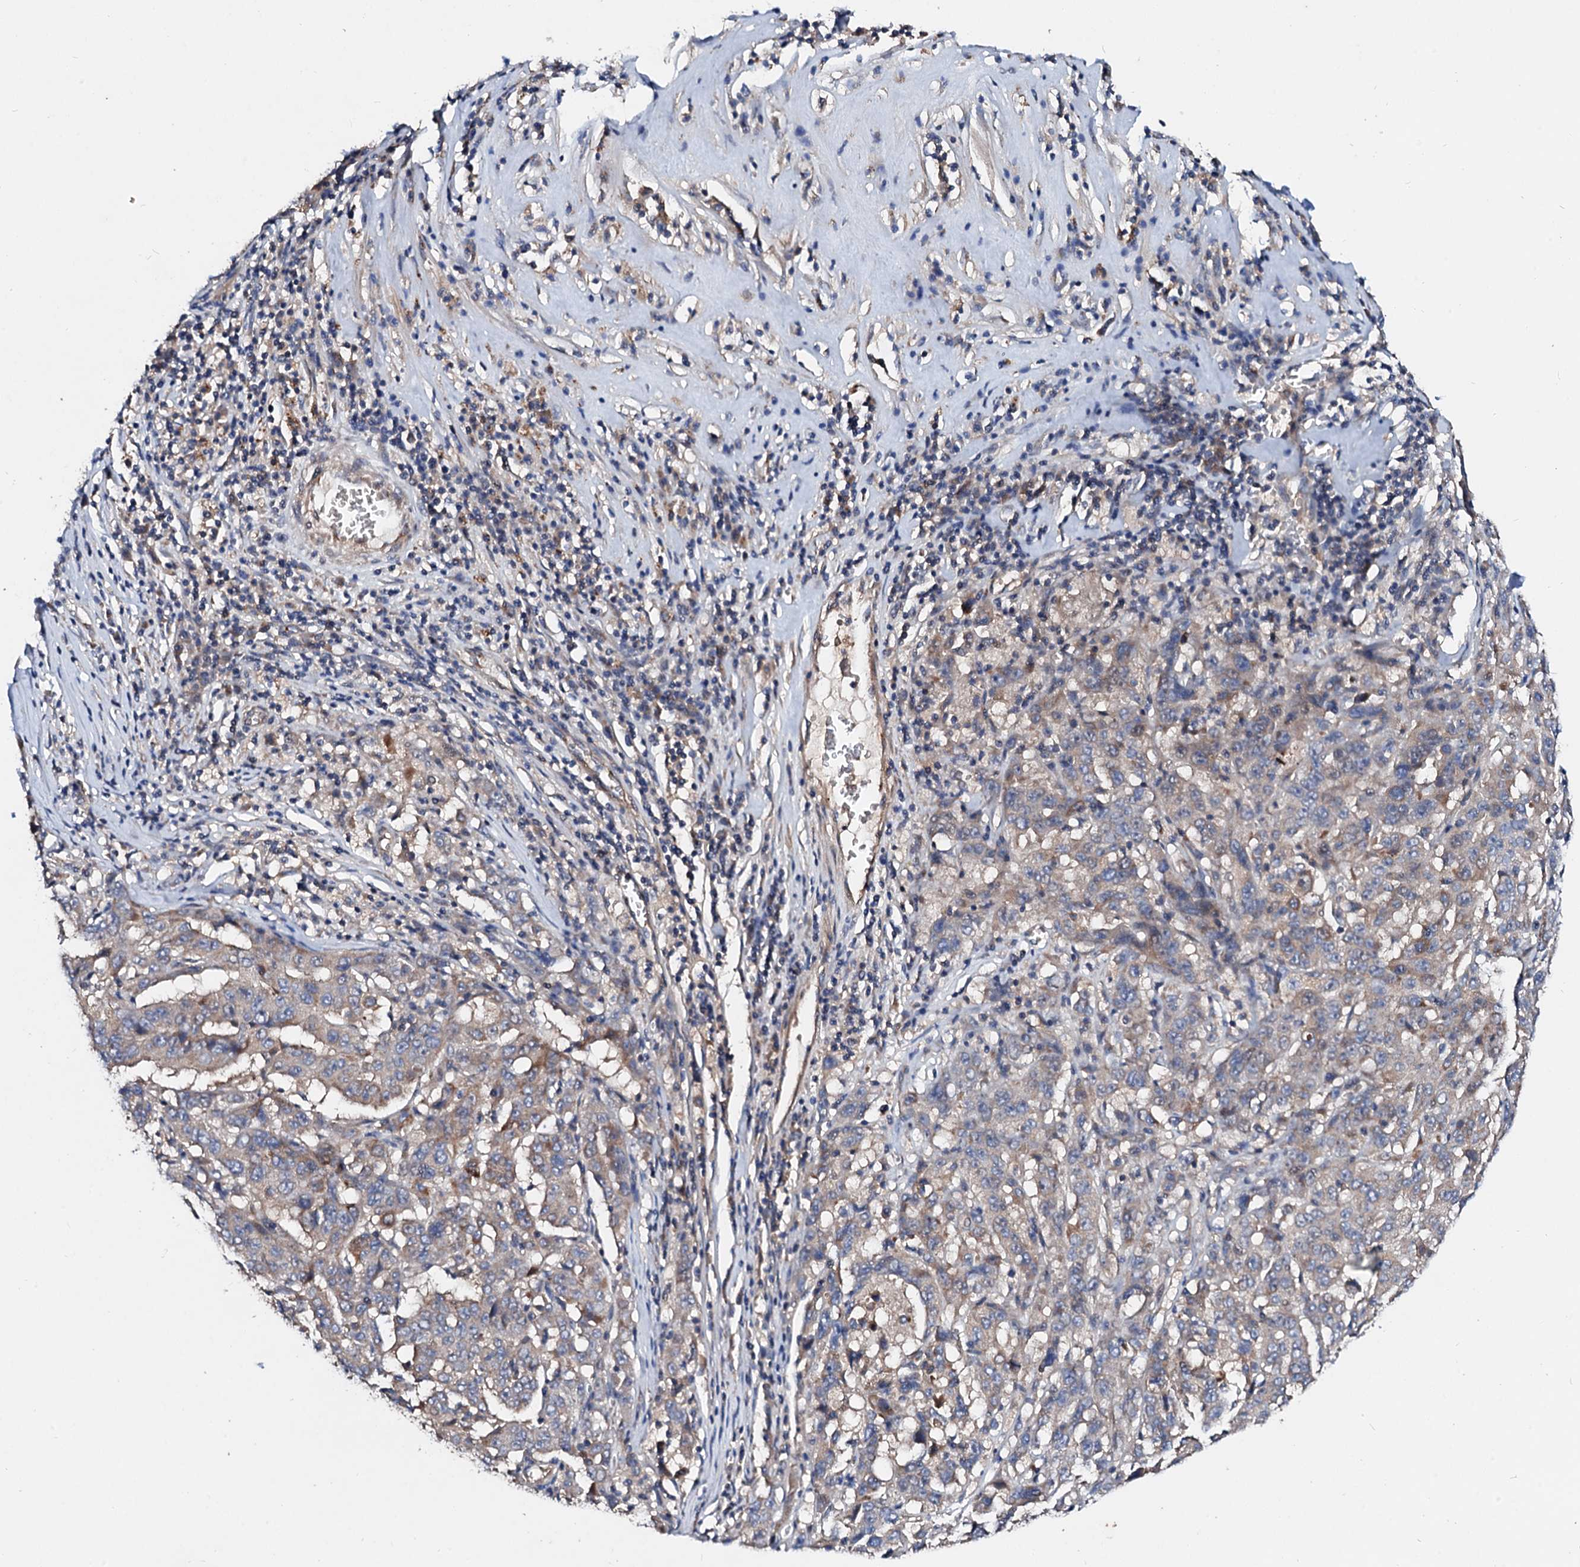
{"staining": {"intensity": "weak", "quantity": "<25%", "location": "cytoplasmic/membranous"}, "tissue": "pancreatic cancer", "cell_type": "Tumor cells", "image_type": "cancer", "snomed": [{"axis": "morphology", "description": "Adenocarcinoma, NOS"}, {"axis": "topography", "description": "Pancreas"}], "caption": "Tumor cells show no significant protein staining in adenocarcinoma (pancreatic).", "gene": "FIBIN", "patient": {"sex": "male", "age": 63}}